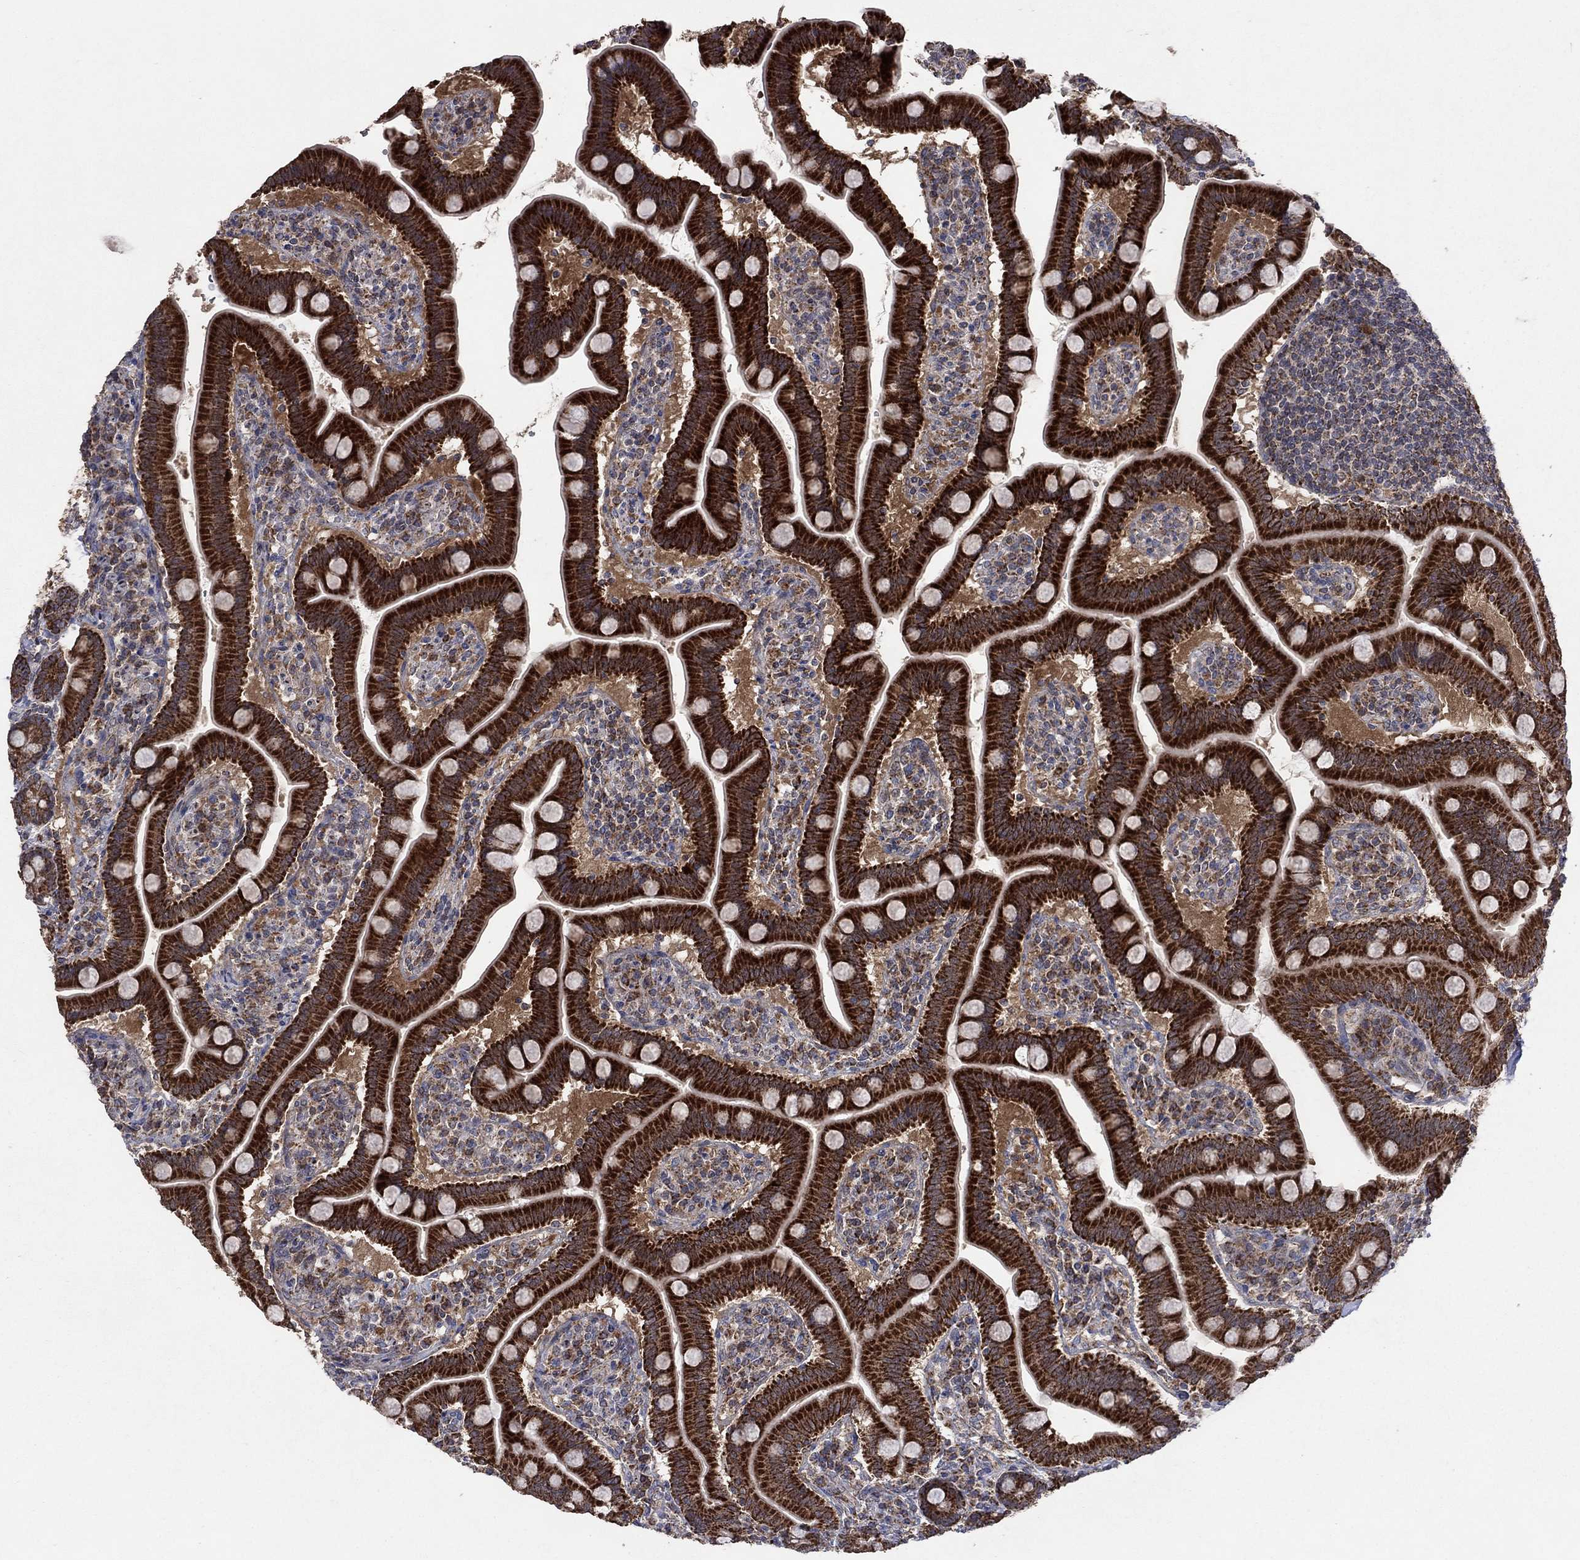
{"staining": {"intensity": "strong", "quantity": ">75%", "location": "cytoplasmic/membranous"}, "tissue": "small intestine", "cell_type": "Glandular cells", "image_type": "normal", "snomed": [{"axis": "morphology", "description": "Normal tissue, NOS"}, {"axis": "topography", "description": "Small intestine"}], "caption": "The micrograph shows immunohistochemical staining of normal small intestine. There is strong cytoplasmic/membranous expression is present in about >75% of glandular cells.", "gene": "DPH1", "patient": {"sex": "male", "age": 66}}